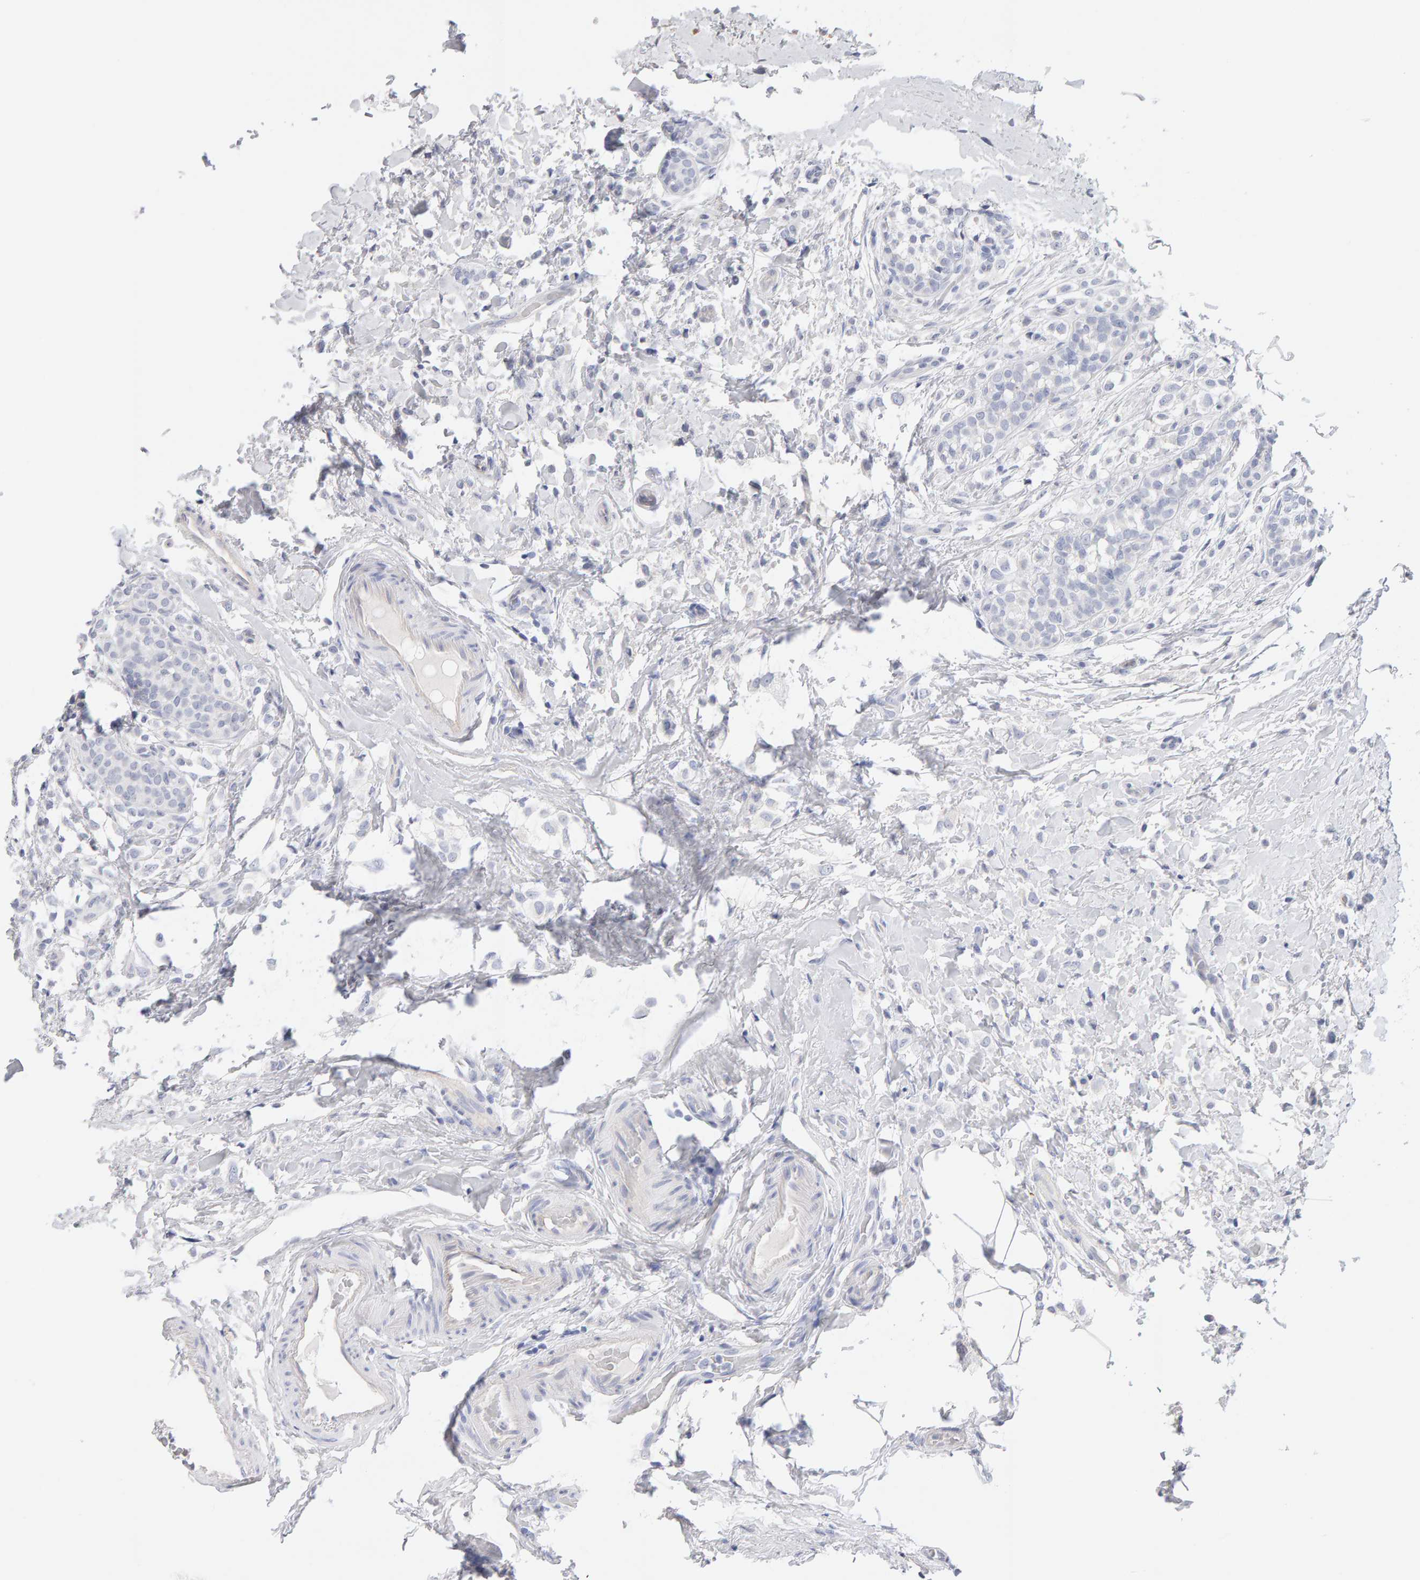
{"staining": {"intensity": "negative", "quantity": "none", "location": "none"}, "tissue": "breast cancer", "cell_type": "Tumor cells", "image_type": "cancer", "snomed": [{"axis": "morphology", "description": "Lobular carcinoma"}, {"axis": "topography", "description": "Breast"}], "caption": "High magnification brightfield microscopy of lobular carcinoma (breast) stained with DAB (brown) and counterstained with hematoxylin (blue): tumor cells show no significant staining.", "gene": "METRNL", "patient": {"sex": "female", "age": 50}}